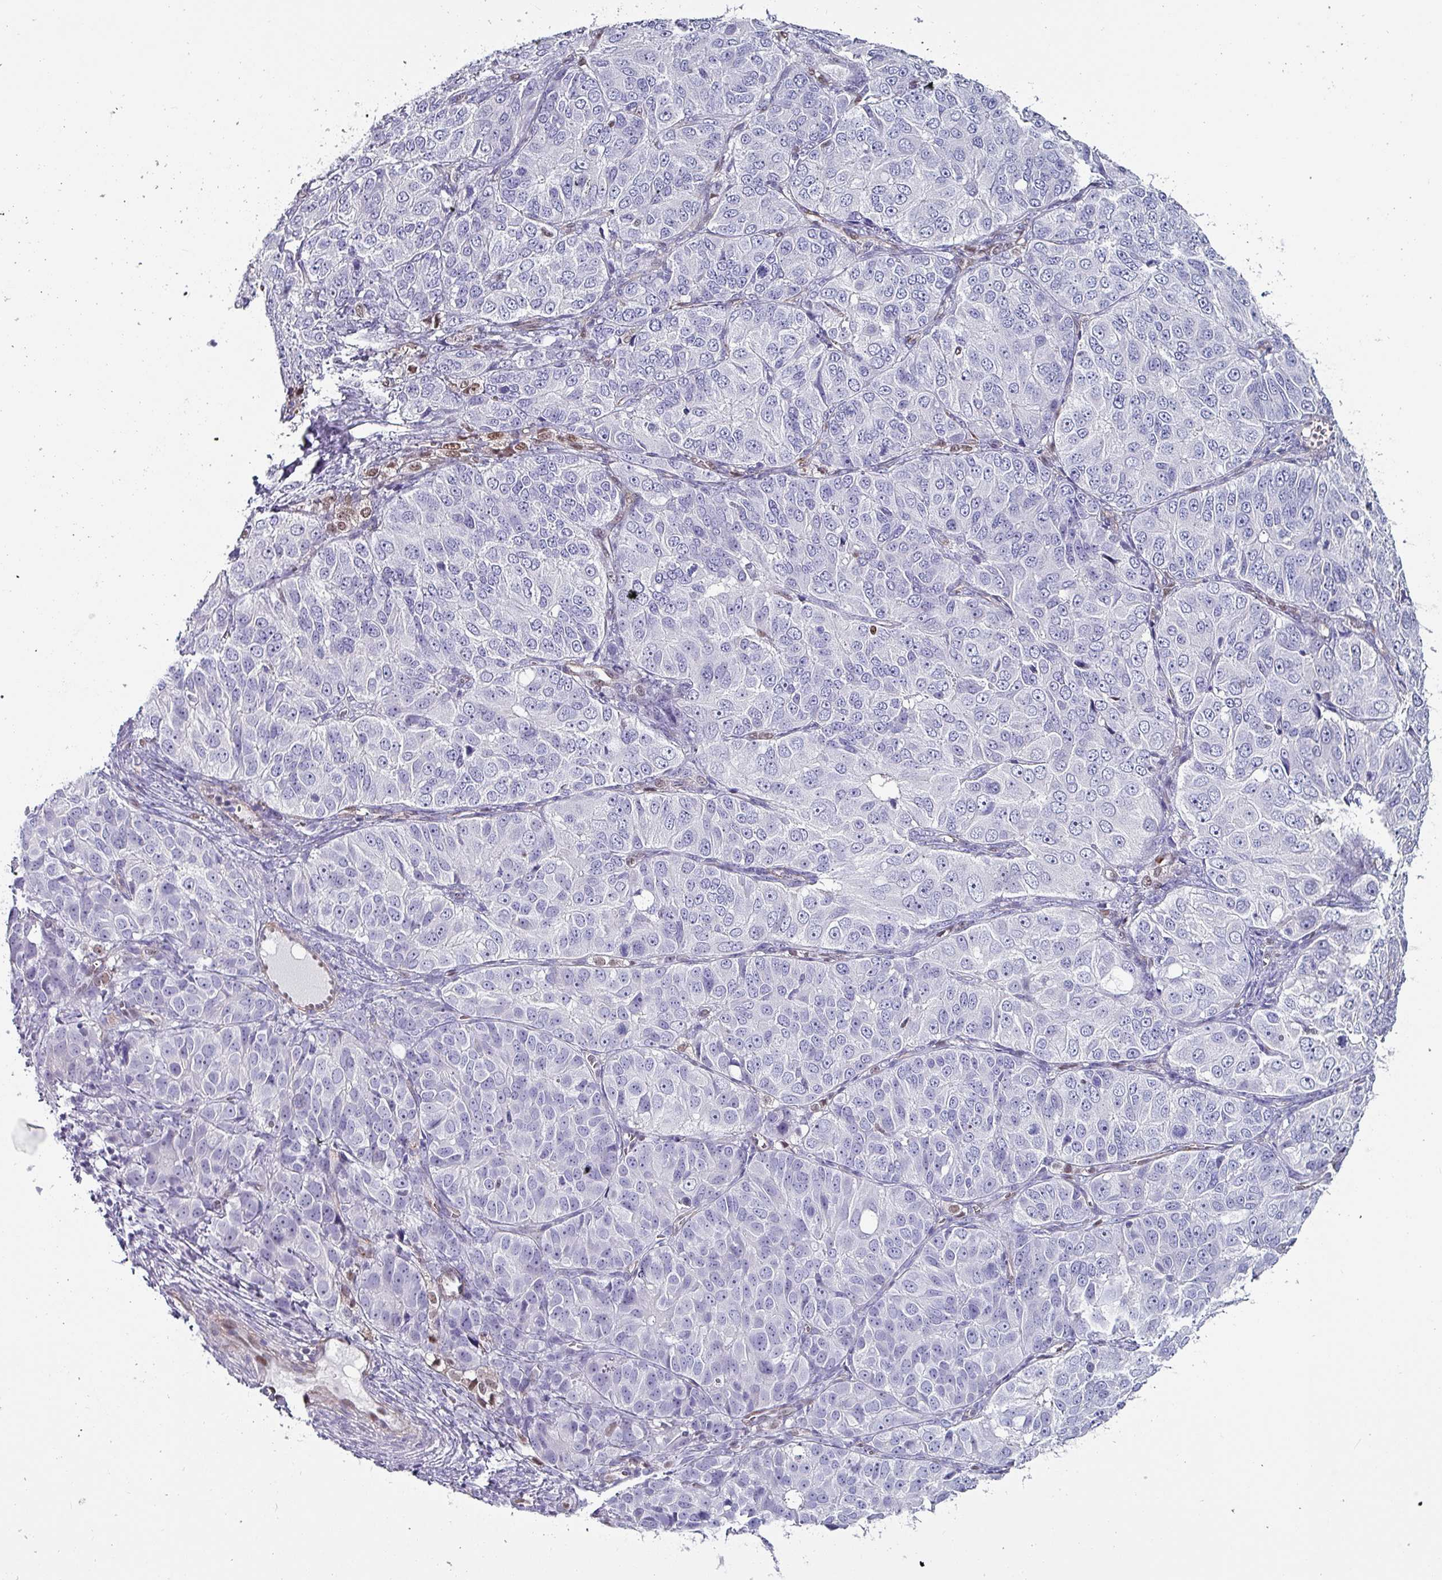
{"staining": {"intensity": "negative", "quantity": "none", "location": "none"}, "tissue": "ovarian cancer", "cell_type": "Tumor cells", "image_type": "cancer", "snomed": [{"axis": "morphology", "description": "Carcinoma, endometroid"}, {"axis": "topography", "description": "Ovary"}], "caption": "Protein analysis of ovarian endometroid carcinoma displays no significant staining in tumor cells.", "gene": "ZNF816-ZNF321P", "patient": {"sex": "female", "age": 51}}